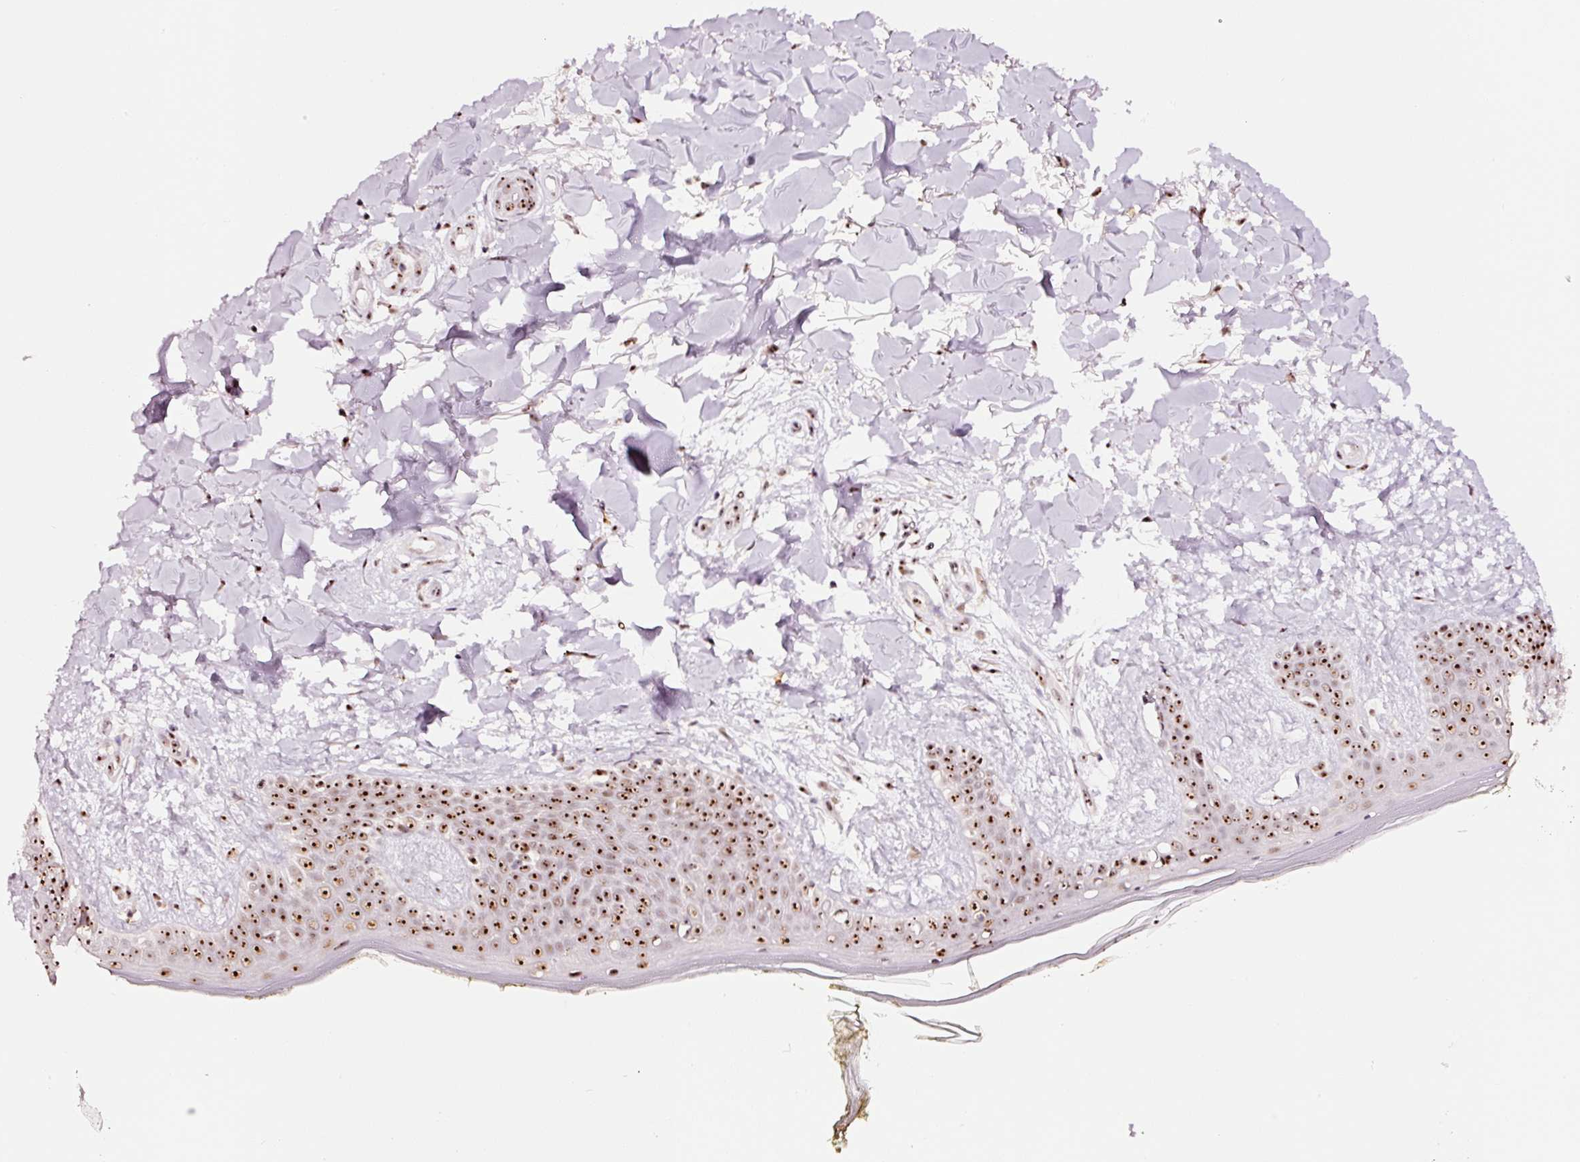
{"staining": {"intensity": "moderate", "quantity": ">75%", "location": "cytoplasmic/membranous,nuclear"}, "tissue": "skin", "cell_type": "Fibroblasts", "image_type": "normal", "snomed": [{"axis": "morphology", "description": "Normal tissue, NOS"}, {"axis": "topography", "description": "Skin"}], "caption": "Immunohistochemical staining of benign skin demonstrates medium levels of moderate cytoplasmic/membranous,nuclear expression in about >75% of fibroblasts.", "gene": "GNL3", "patient": {"sex": "female", "age": 34}}